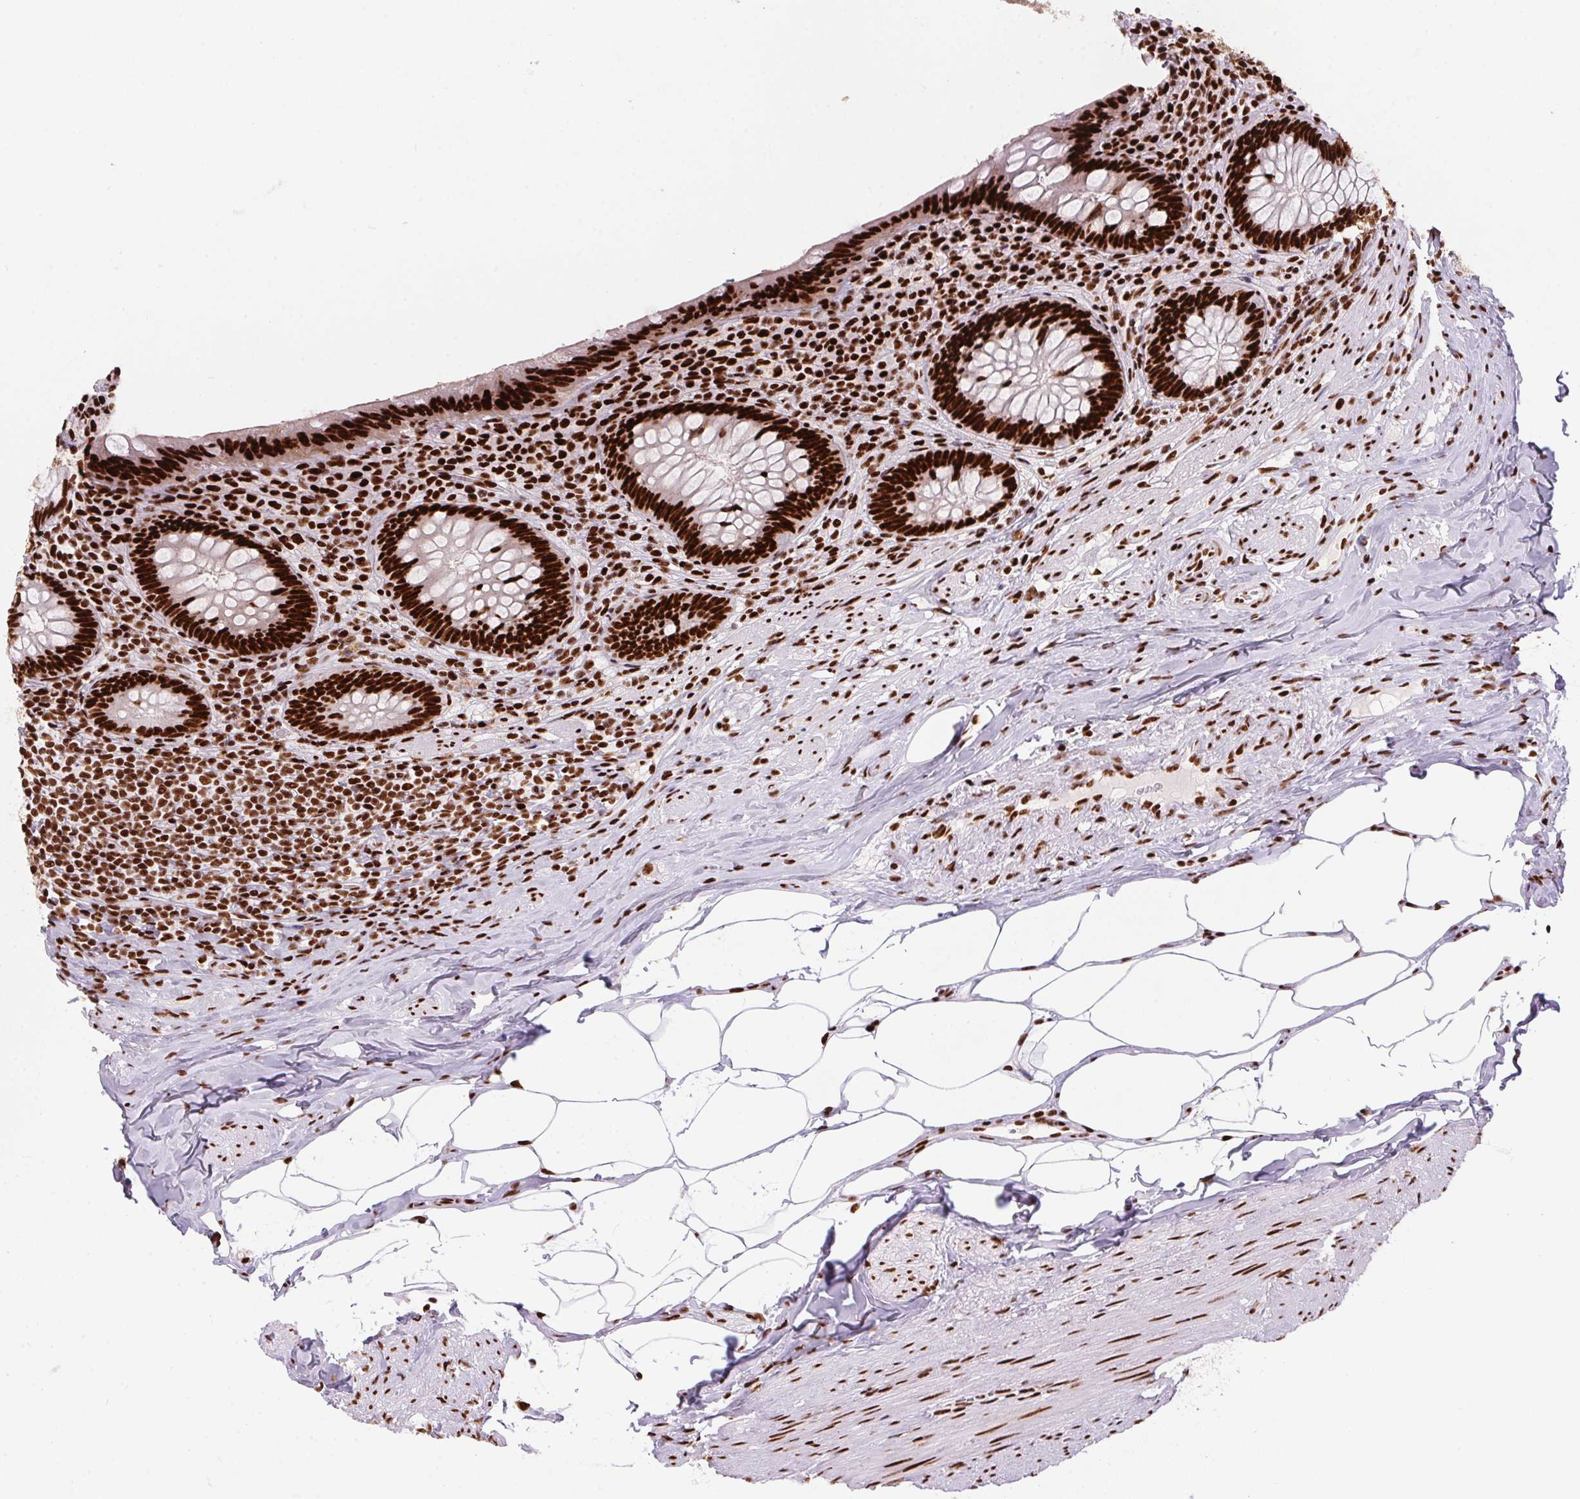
{"staining": {"intensity": "strong", "quantity": ">75%", "location": "nuclear"}, "tissue": "appendix", "cell_type": "Glandular cells", "image_type": "normal", "snomed": [{"axis": "morphology", "description": "Normal tissue, NOS"}, {"axis": "topography", "description": "Appendix"}], "caption": "Human appendix stained for a protein (brown) exhibits strong nuclear positive expression in about >75% of glandular cells.", "gene": "PAGE3", "patient": {"sex": "male", "age": 47}}